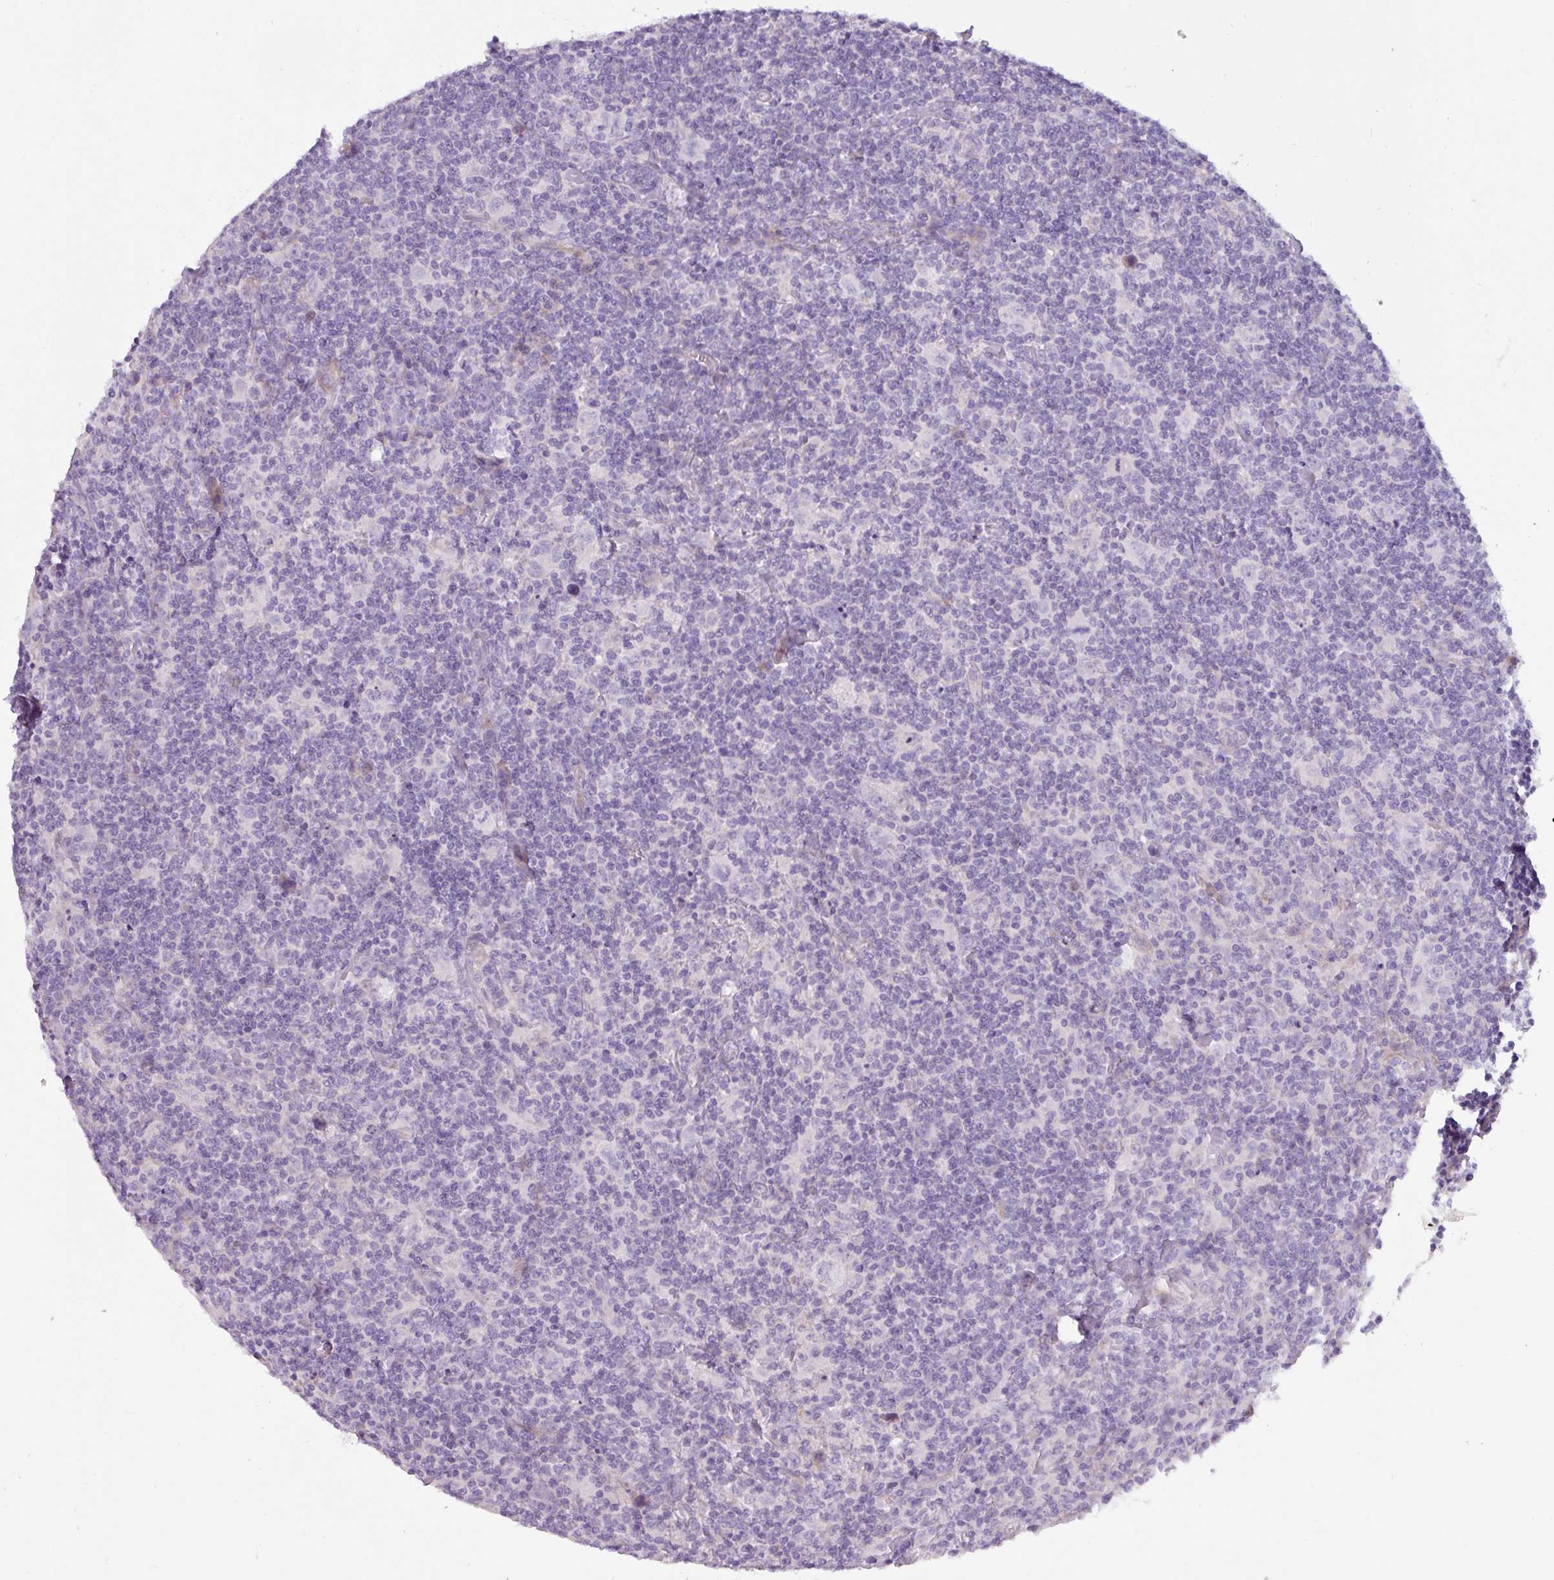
{"staining": {"intensity": "negative", "quantity": "none", "location": "none"}, "tissue": "lymphoma", "cell_type": "Tumor cells", "image_type": "cancer", "snomed": [{"axis": "morphology", "description": "Hodgkin's disease, NOS"}, {"axis": "topography", "description": "Lymph node"}], "caption": "Immunohistochemistry histopathology image of human lymphoma stained for a protein (brown), which demonstrates no staining in tumor cells. The staining was performed using DAB (3,3'-diaminobenzidine) to visualize the protein expression in brown, while the nuclei were stained in blue with hematoxylin (Magnification: 20x).", "gene": "RGS16", "patient": {"sex": "female", "age": 18}}